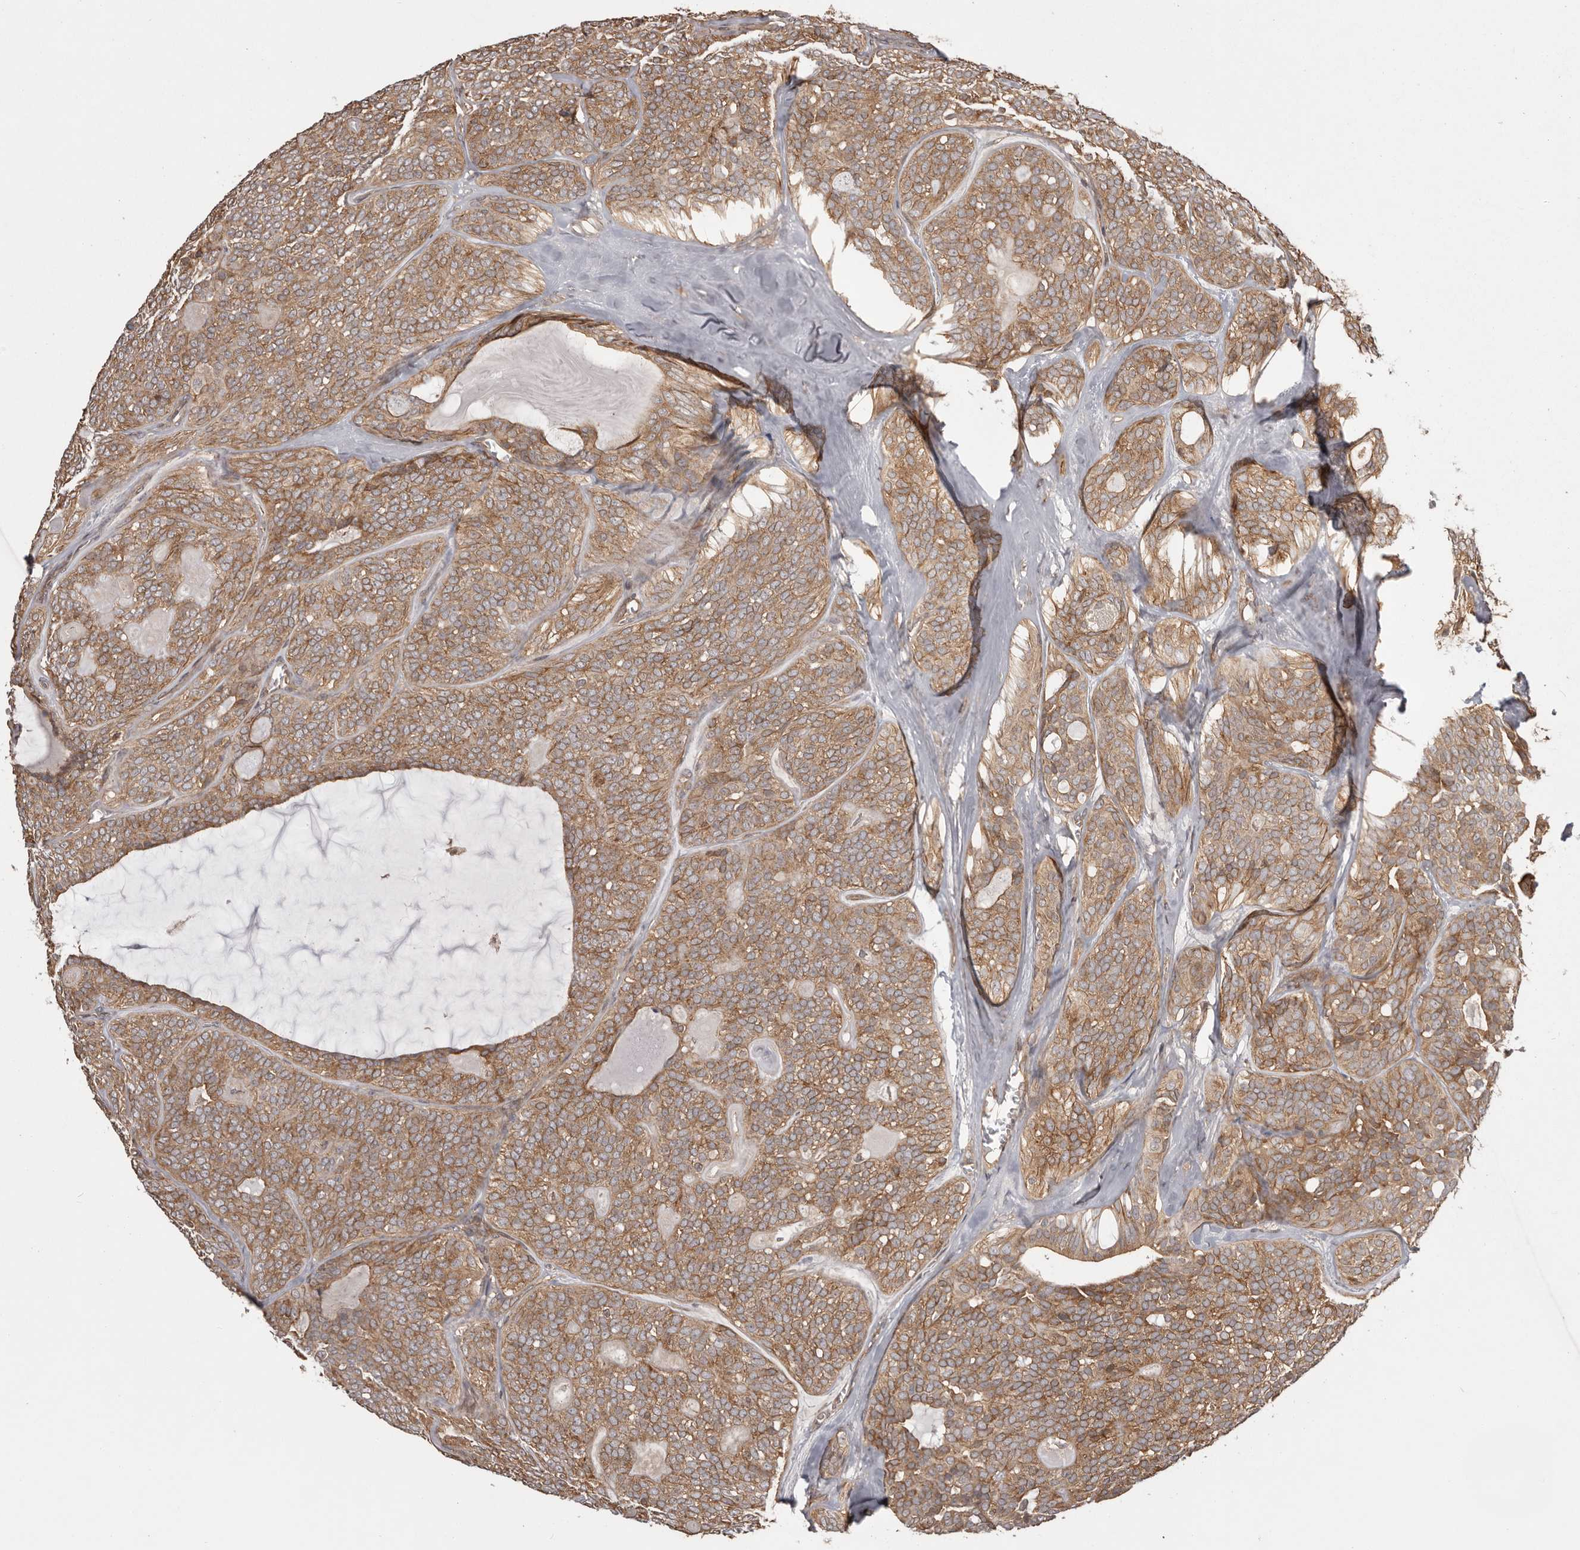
{"staining": {"intensity": "moderate", "quantity": ">75%", "location": "cytoplasmic/membranous"}, "tissue": "head and neck cancer", "cell_type": "Tumor cells", "image_type": "cancer", "snomed": [{"axis": "morphology", "description": "Adenocarcinoma, NOS"}, {"axis": "topography", "description": "Head-Neck"}], "caption": "The photomicrograph displays immunohistochemical staining of head and neck cancer (adenocarcinoma). There is moderate cytoplasmic/membranous positivity is seen in approximately >75% of tumor cells. The staining is performed using DAB (3,3'-diaminobenzidine) brown chromogen to label protein expression. The nuclei are counter-stained blue using hematoxylin.", "gene": "NFKBIA", "patient": {"sex": "male", "age": 66}}